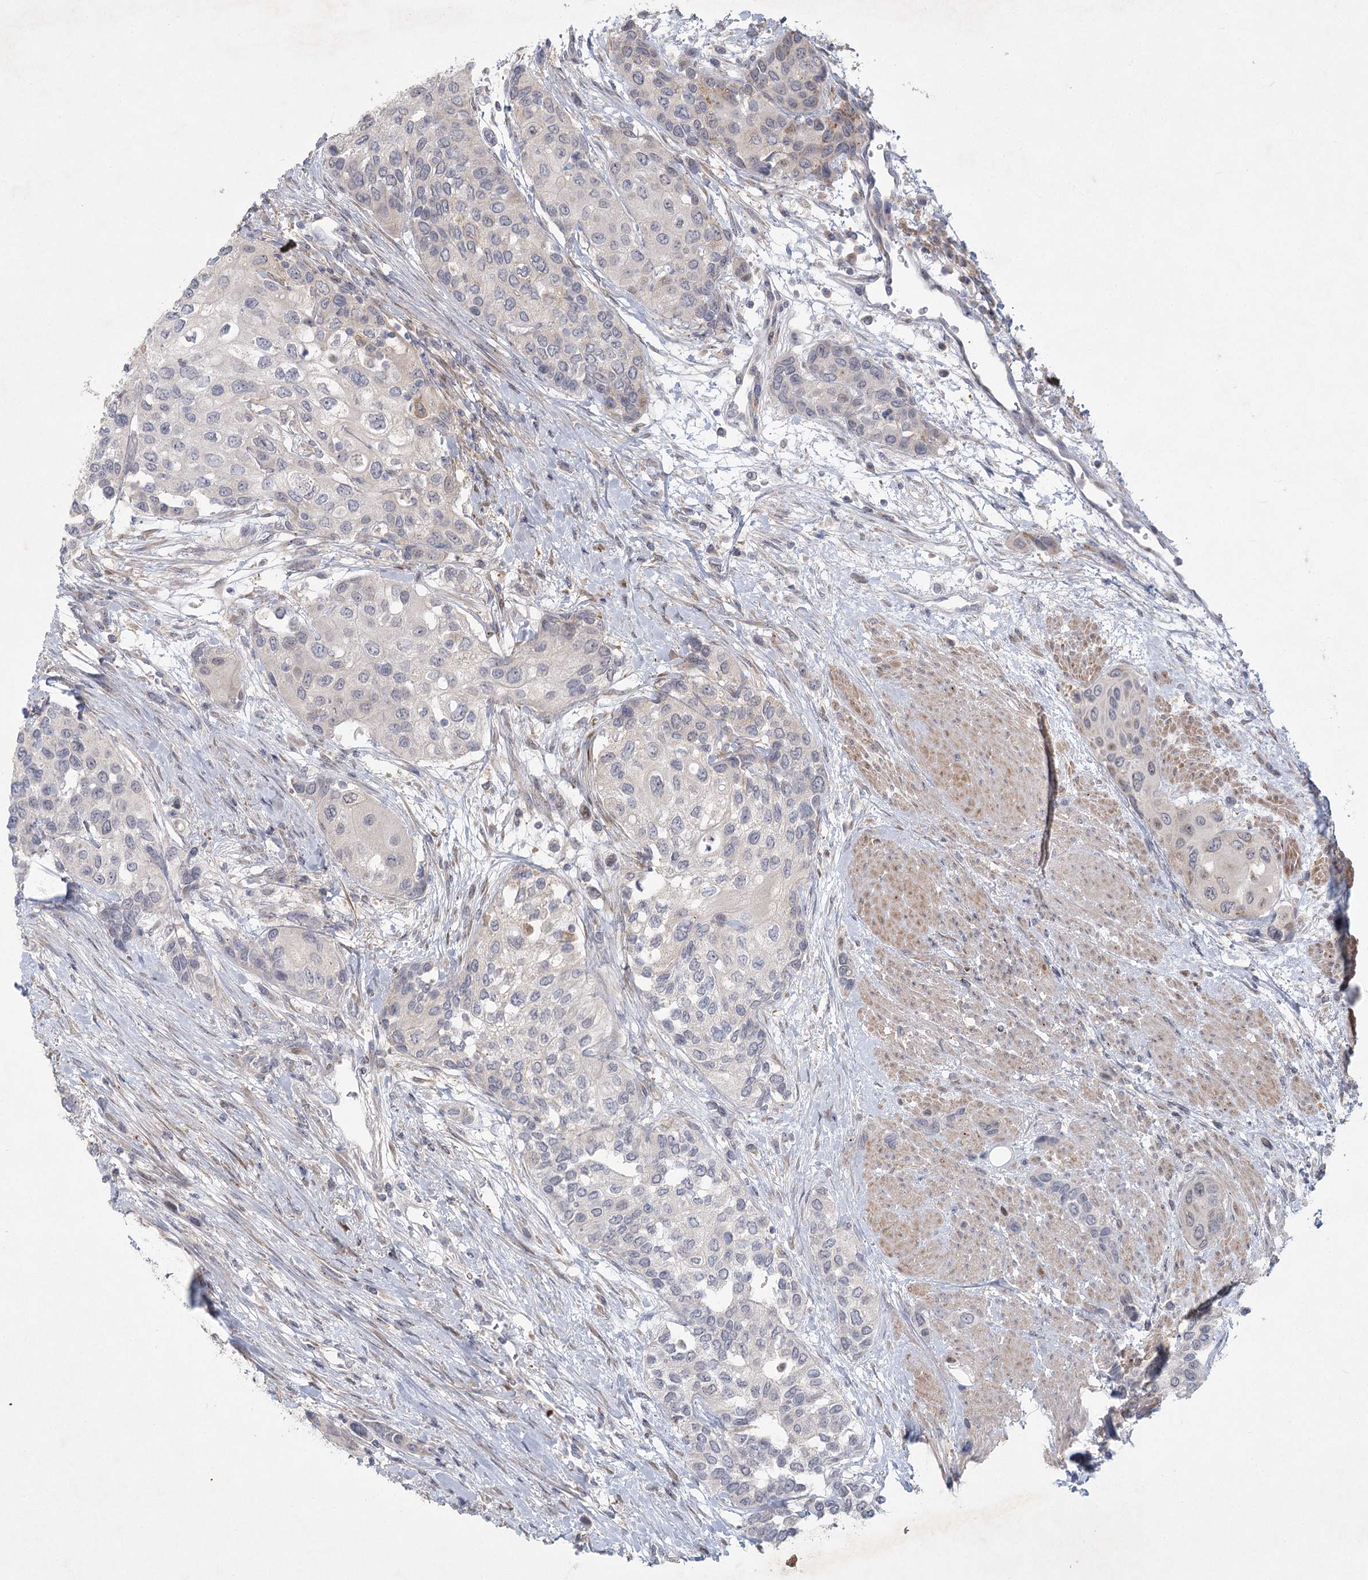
{"staining": {"intensity": "negative", "quantity": "none", "location": "none"}, "tissue": "urothelial cancer", "cell_type": "Tumor cells", "image_type": "cancer", "snomed": [{"axis": "morphology", "description": "Normal tissue, NOS"}, {"axis": "morphology", "description": "Urothelial carcinoma, High grade"}, {"axis": "topography", "description": "Vascular tissue"}, {"axis": "topography", "description": "Urinary bladder"}], "caption": "Tumor cells are negative for brown protein staining in urothelial carcinoma (high-grade).", "gene": "FAM110C", "patient": {"sex": "female", "age": 56}}